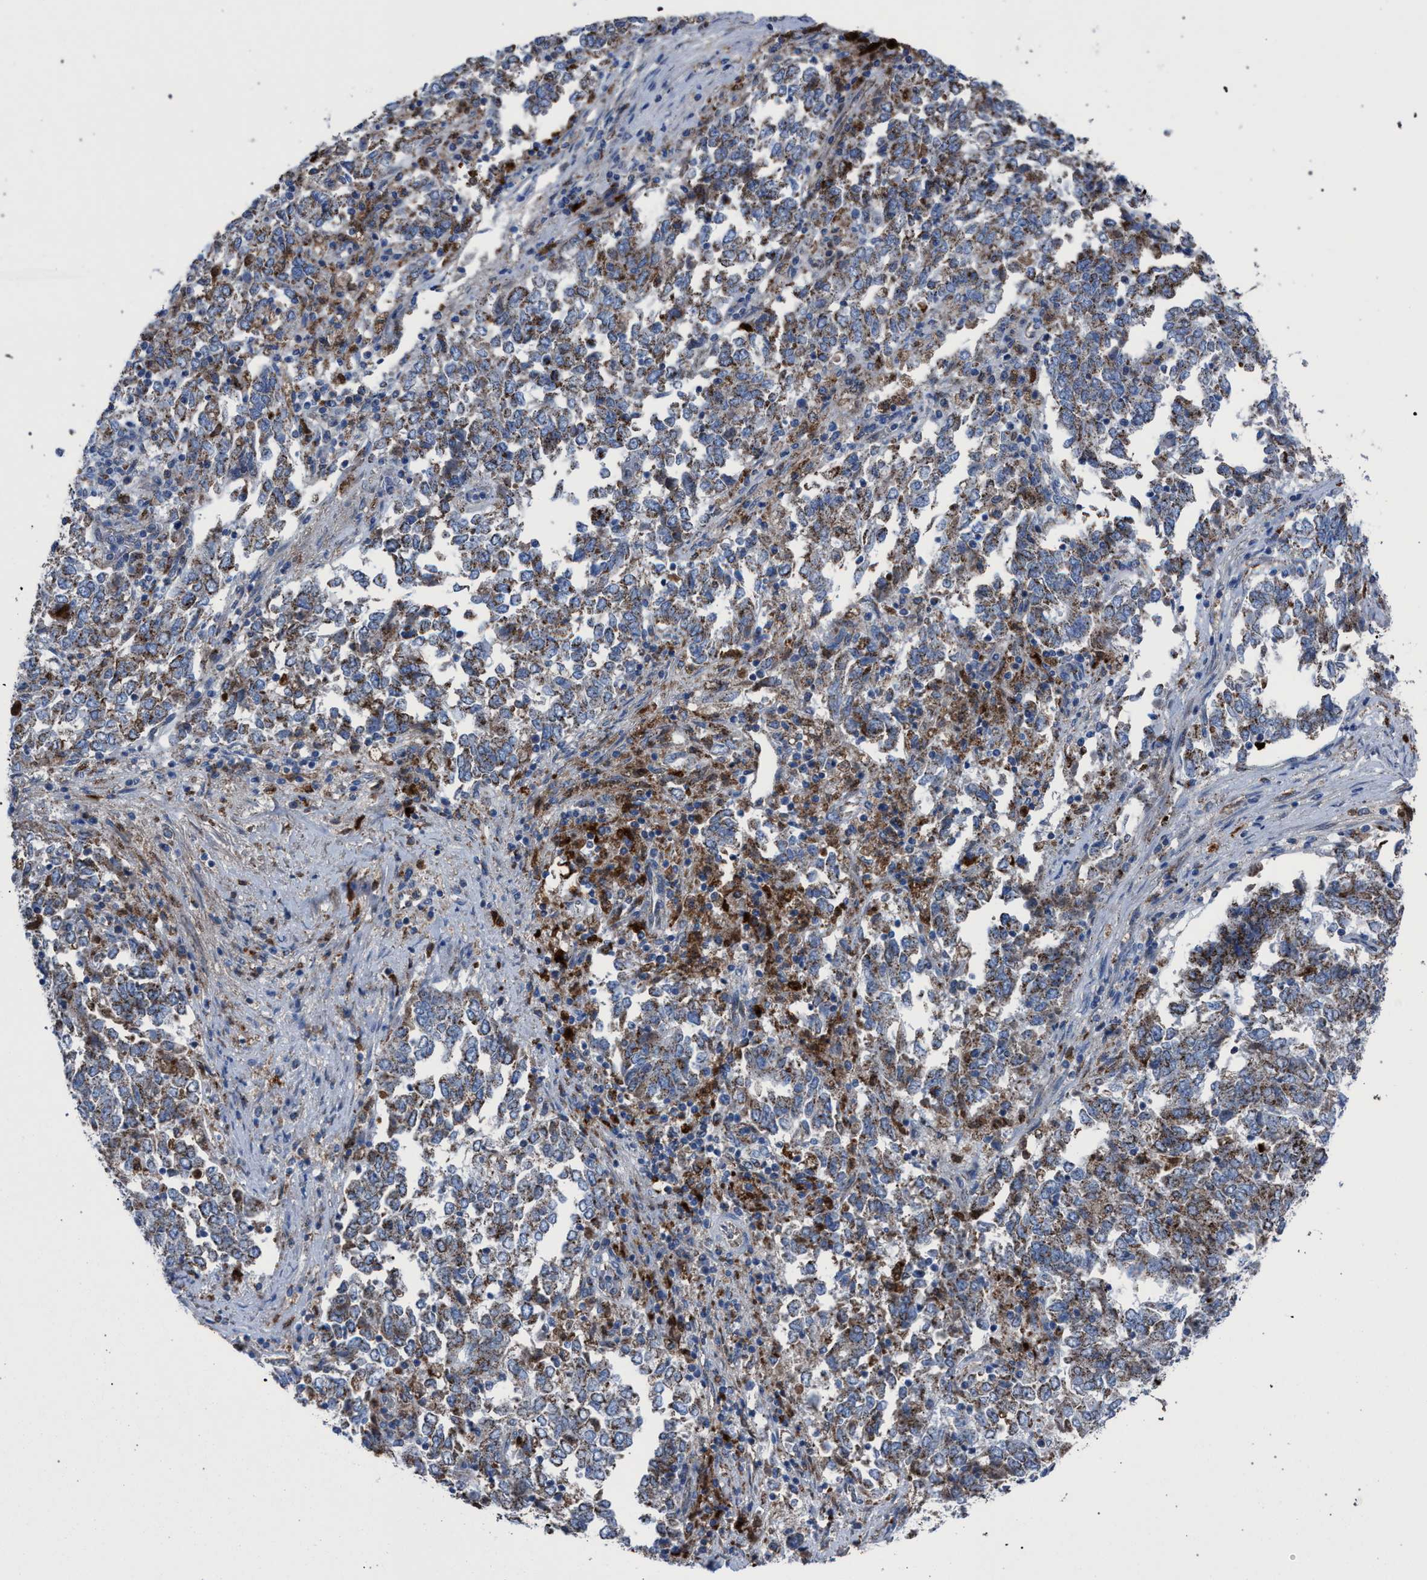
{"staining": {"intensity": "weak", "quantity": ">75%", "location": "cytoplasmic/membranous"}, "tissue": "endometrial cancer", "cell_type": "Tumor cells", "image_type": "cancer", "snomed": [{"axis": "morphology", "description": "Adenocarcinoma, NOS"}, {"axis": "topography", "description": "Endometrium"}], "caption": "Immunohistochemistry staining of endometrial cancer (adenocarcinoma), which demonstrates low levels of weak cytoplasmic/membranous expression in about >75% of tumor cells indicating weak cytoplasmic/membranous protein positivity. The staining was performed using DAB (brown) for protein detection and nuclei were counterstained in hematoxylin (blue).", "gene": "HSD17B4", "patient": {"sex": "female", "age": 80}}